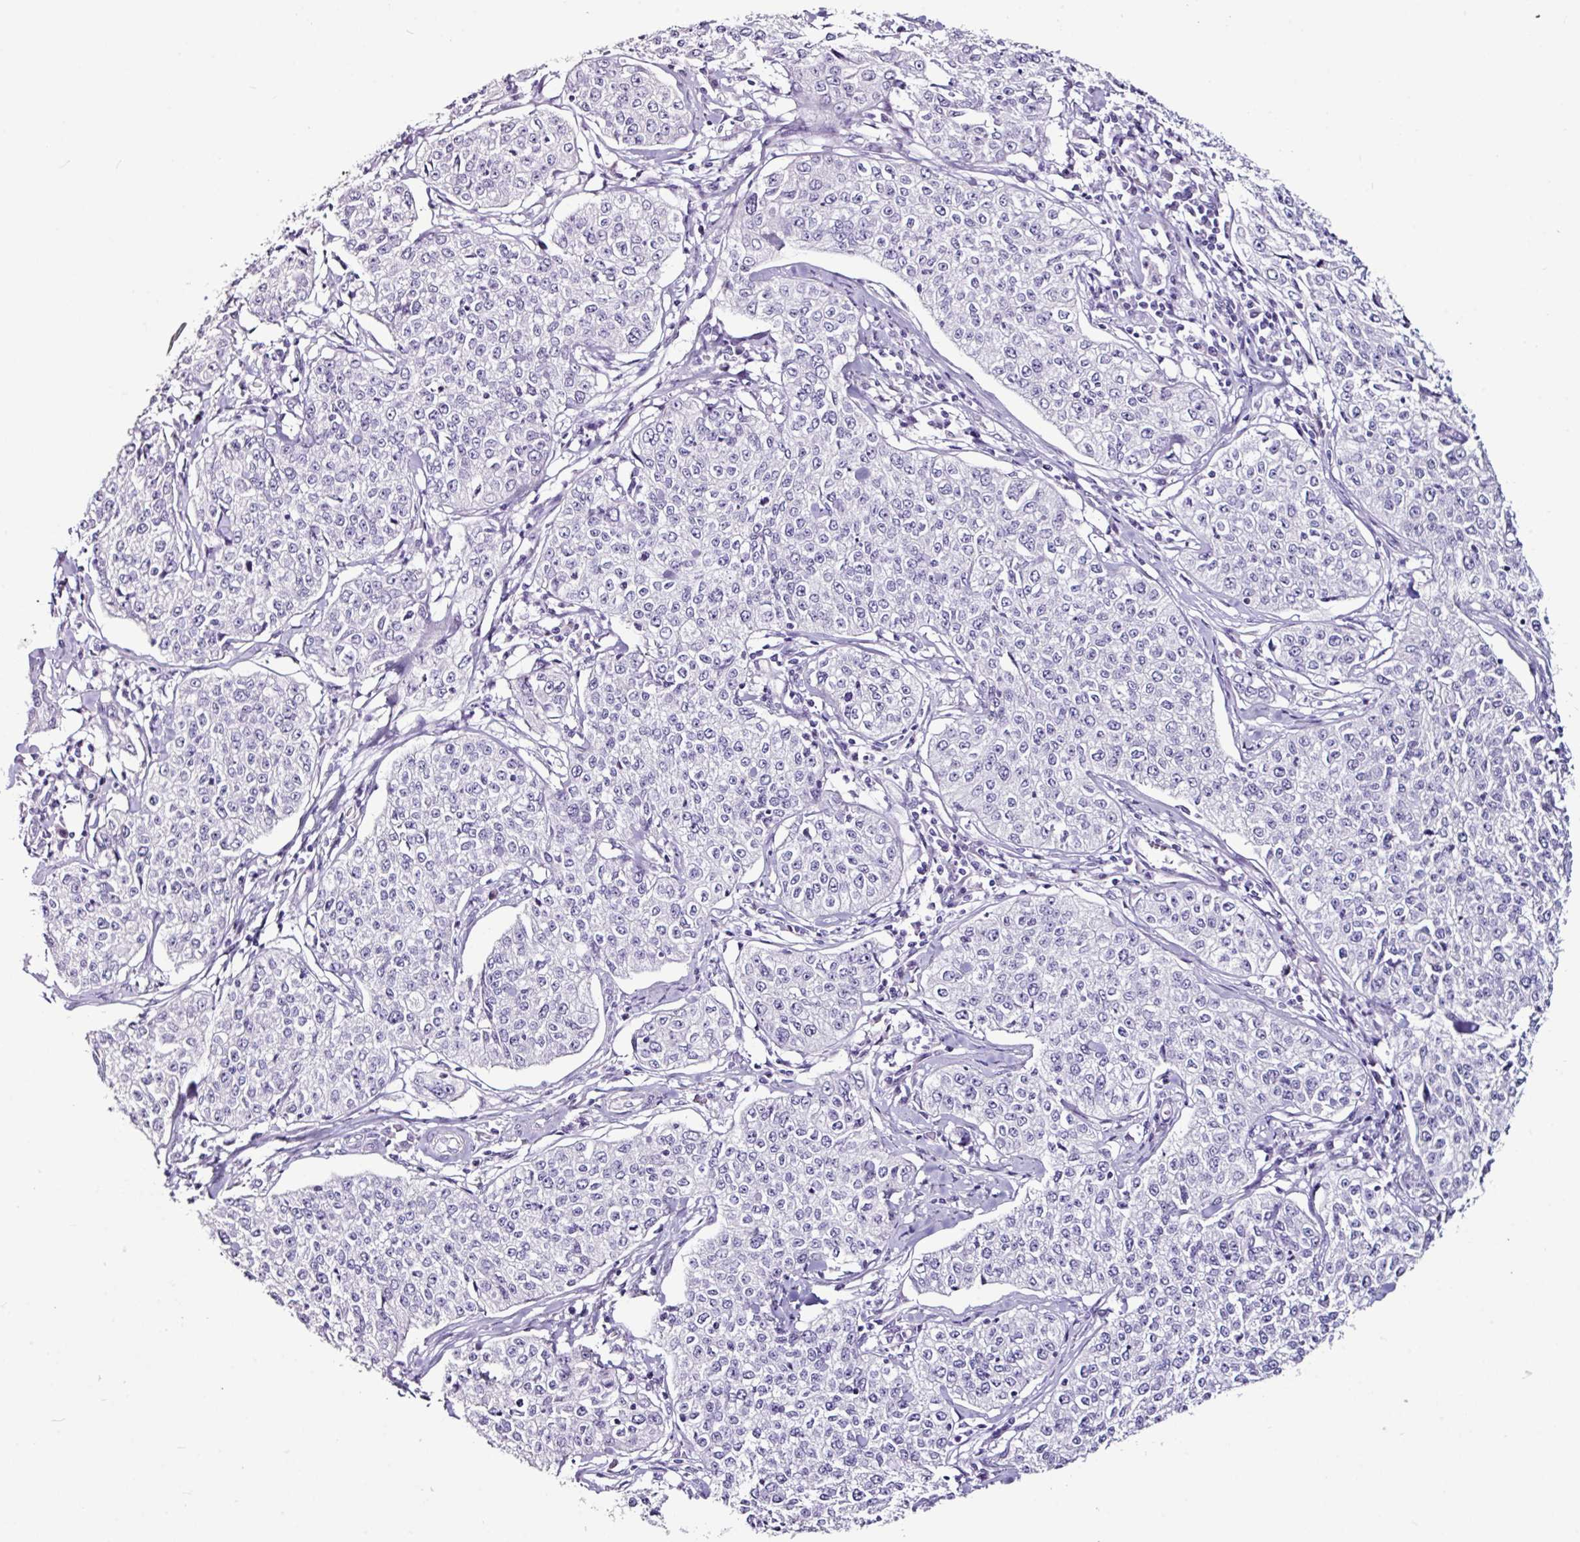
{"staining": {"intensity": "negative", "quantity": "none", "location": "none"}, "tissue": "cervical cancer", "cell_type": "Tumor cells", "image_type": "cancer", "snomed": [{"axis": "morphology", "description": "Squamous cell carcinoma, NOS"}, {"axis": "topography", "description": "Cervix"}], "caption": "The IHC micrograph has no significant staining in tumor cells of cervical squamous cell carcinoma tissue.", "gene": "GLP2R", "patient": {"sex": "female", "age": 35}}